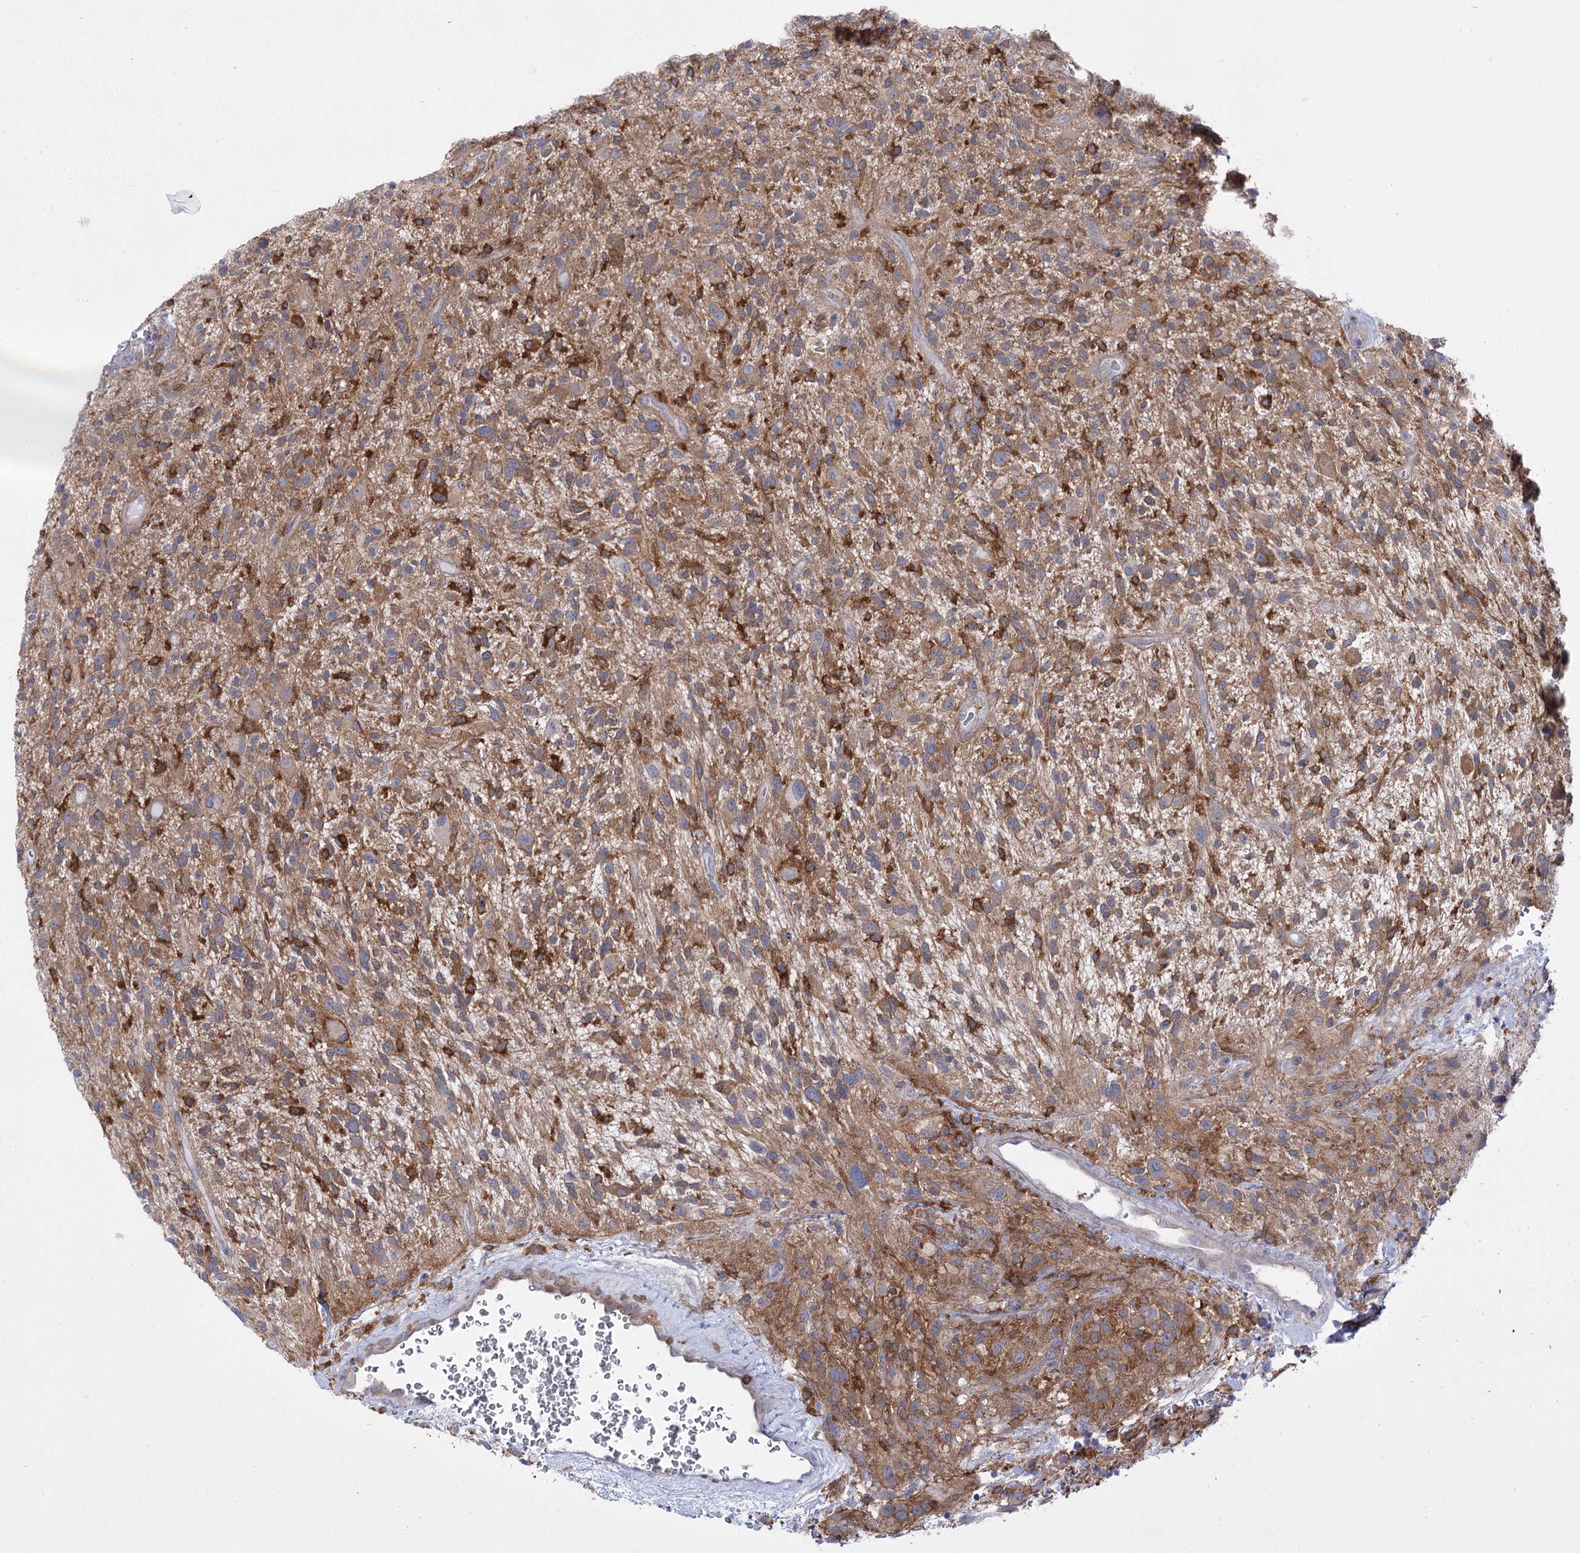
{"staining": {"intensity": "moderate", "quantity": ">75%", "location": "cytoplasmic/membranous"}, "tissue": "glioma", "cell_type": "Tumor cells", "image_type": "cancer", "snomed": [{"axis": "morphology", "description": "Glioma, malignant, High grade"}, {"axis": "topography", "description": "Brain"}], "caption": "IHC histopathology image of glioma stained for a protein (brown), which displays medium levels of moderate cytoplasmic/membranous staining in approximately >75% of tumor cells.", "gene": "CCDC88A", "patient": {"sex": "male", "age": 47}}